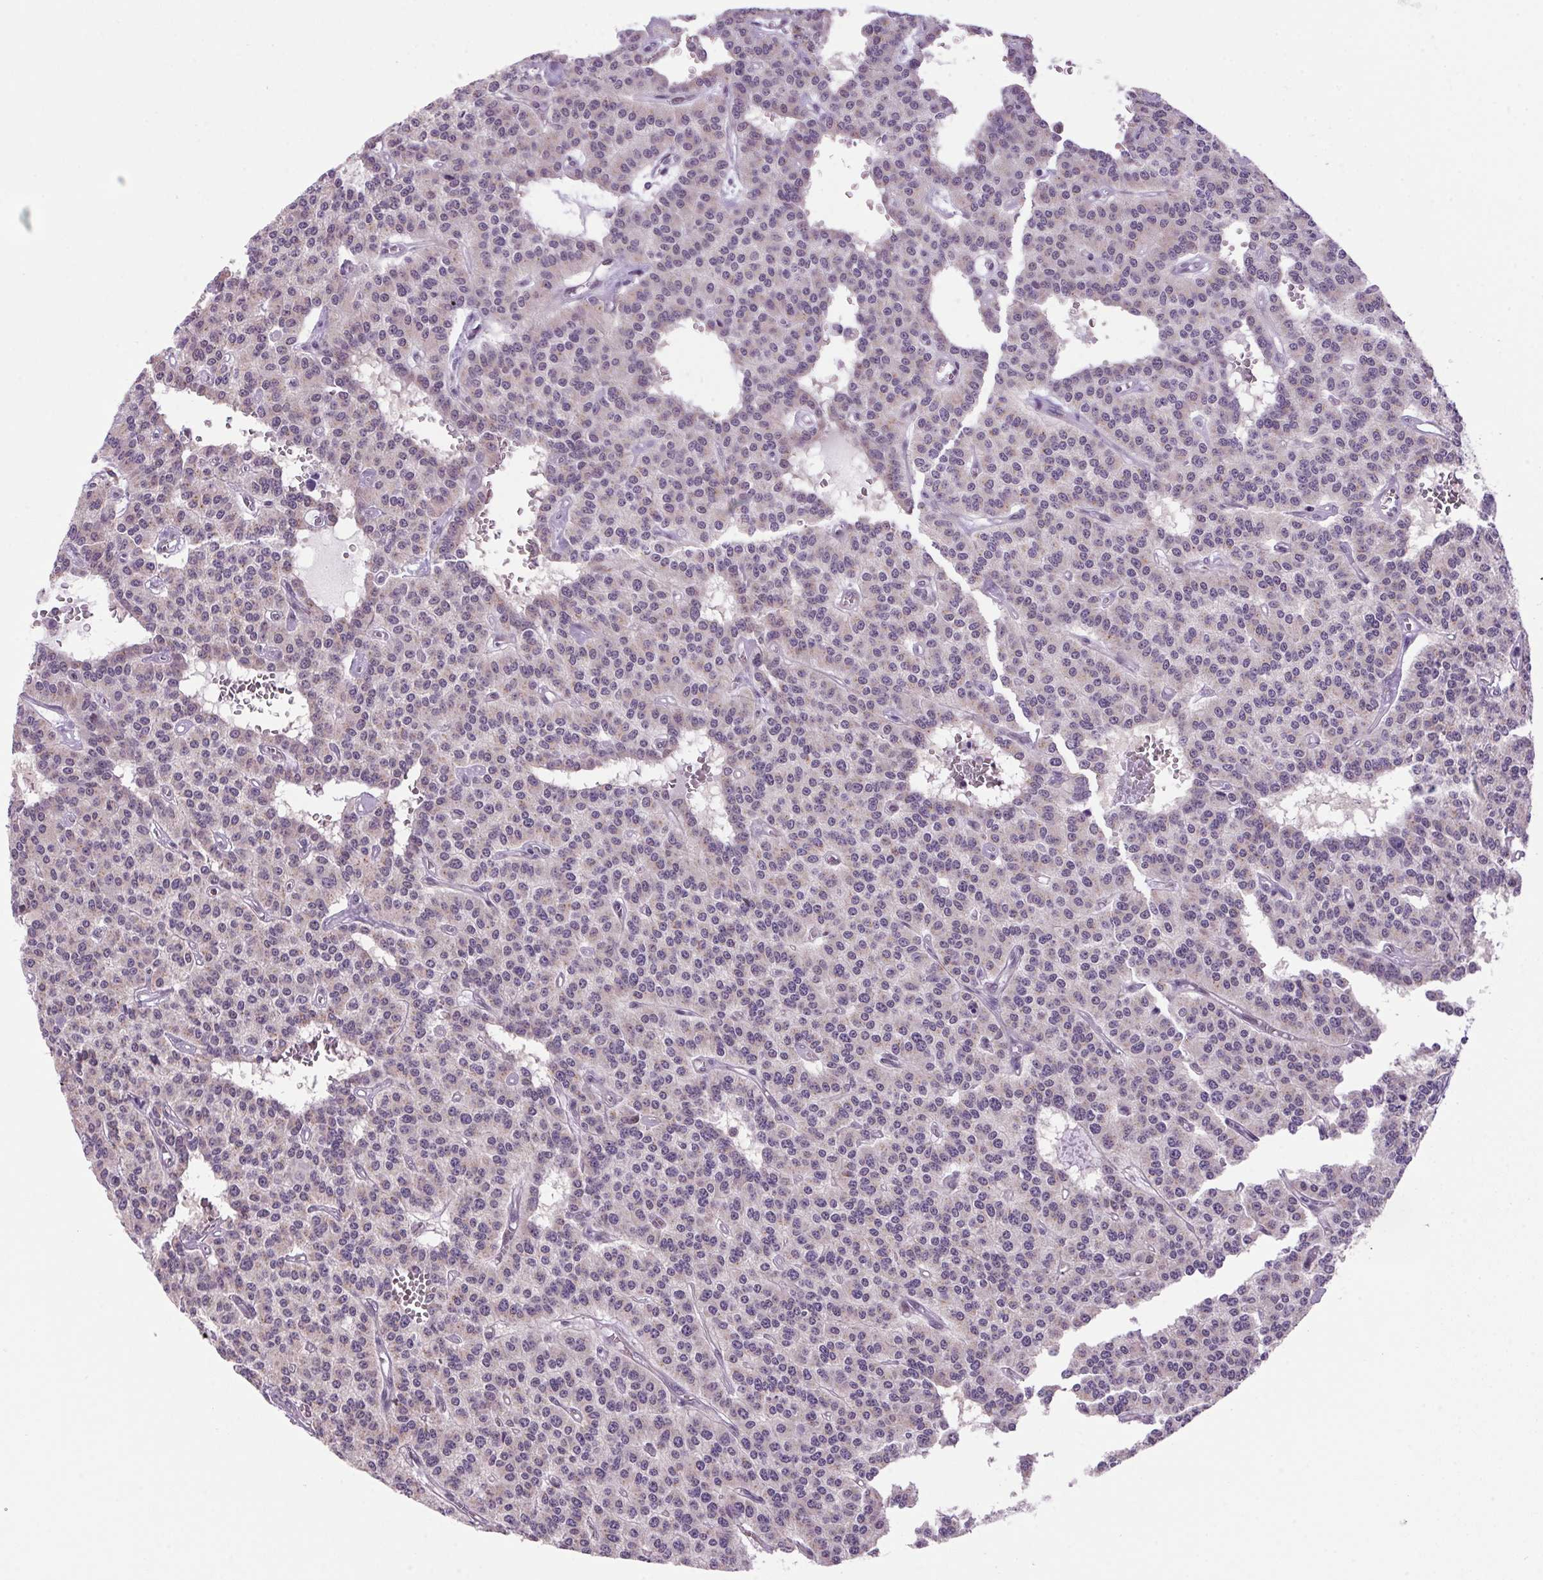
{"staining": {"intensity": "negative", "quantity": "none", "location": "none"}, "tissue": "carcinoid", "cell_type": "Tumor cells", "image_type": "cancer", "snomed": [{"axis": "morphology", "description": "Carcinoid, malignant, NOS"}, {"axis": "topography", "description": "Lung"}], "caption": "This image is of malignant carcinoid stained with IHC to label a protein in brown with the nuclei are counter-stained blue. There is no expression in tumor cells.", "gene": "AKR1E2", "patient": {"sex": "female", "age": 71}}